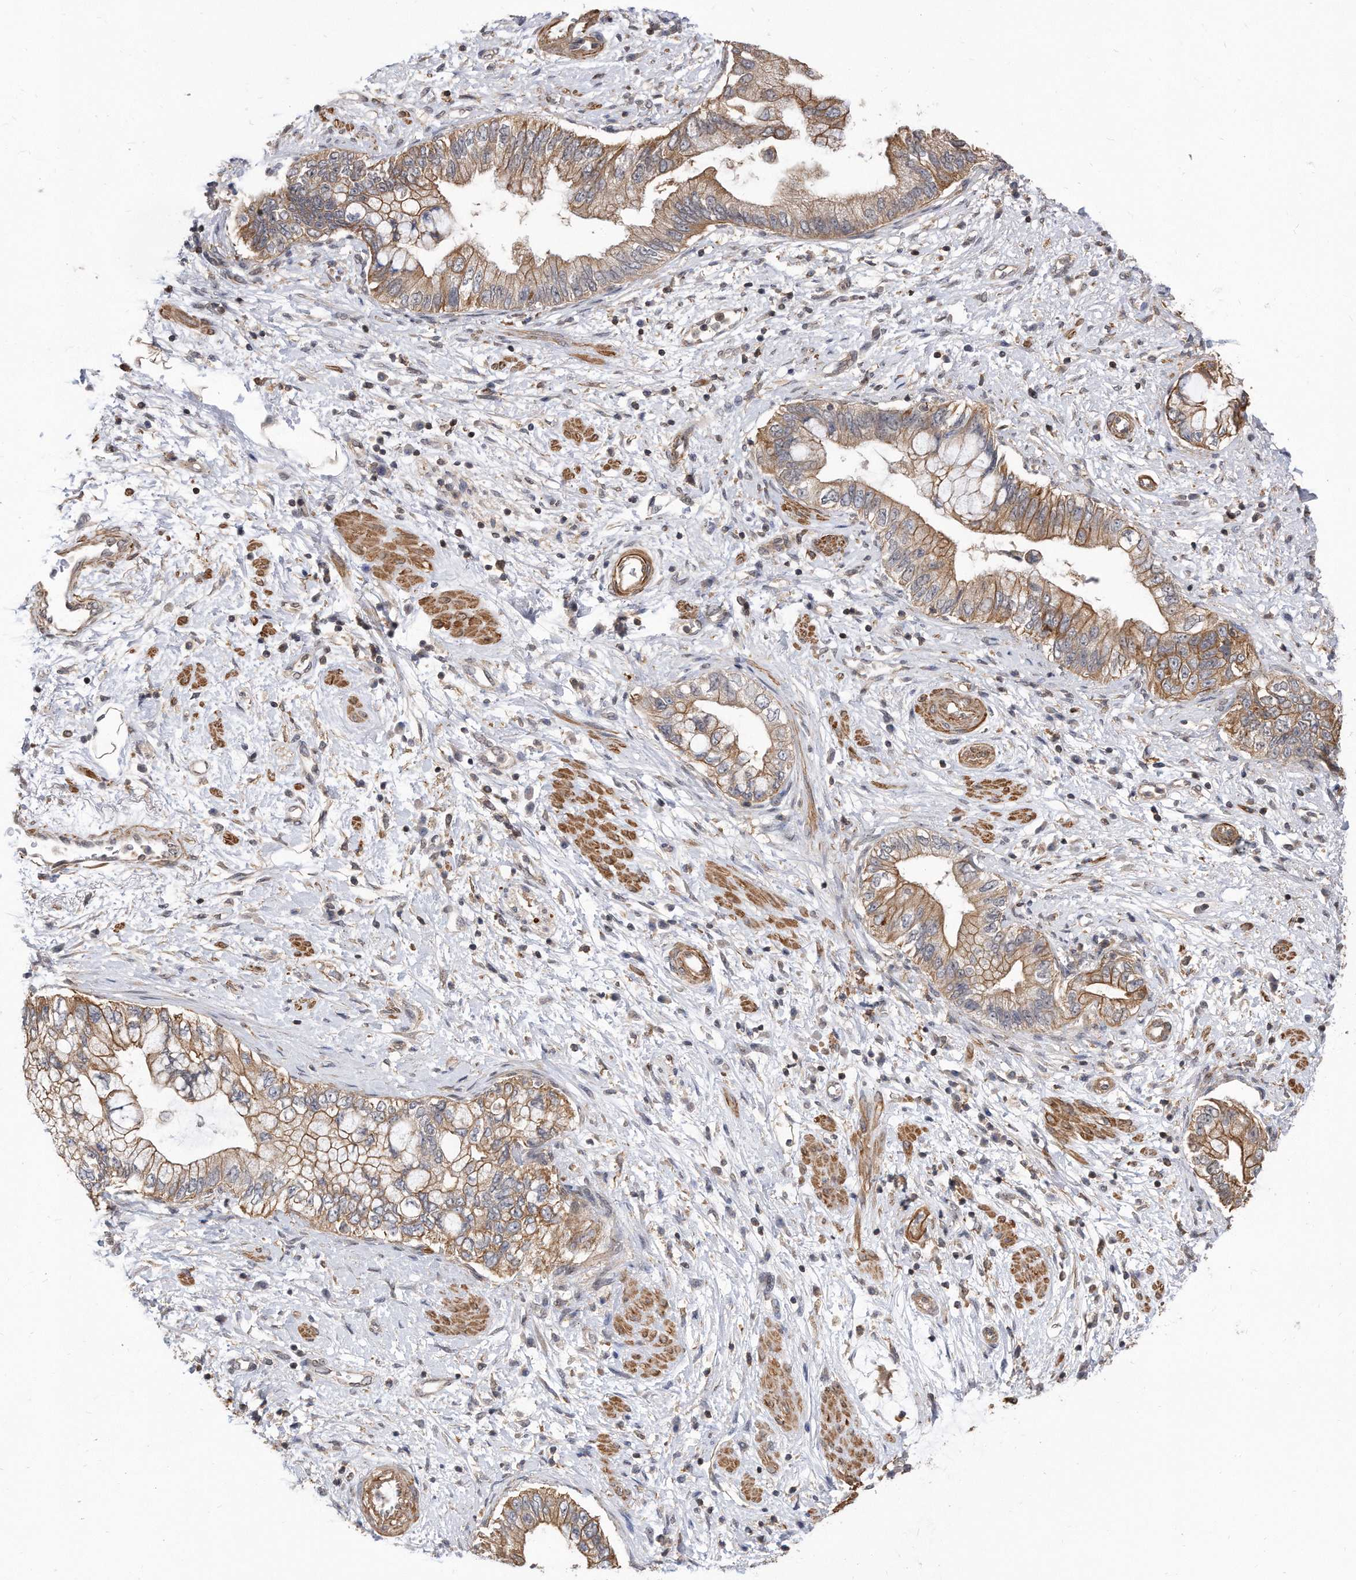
{"staining": {"intensity": "moderate", "quantity": ">75%", "location": "cytoplasmic/membranous"}, "tissue": "pancreatic cancer", "cell_type": "Tumor cells", "image_type": "cancer", "snomed": [{"axis": "morphology", "description": "Adenocarcinoma, NOS"}, {"axis": "topography", "description": "Pancreas"}], "caption": "This is an image of immunohistochemistry (IHC) staining of pancreatic cancer, which shows moderate staining in the cytoplasmic/membranous of tumor cells.", "gene": "TCP1", "patient": {"sex": "female", "age": 73}}